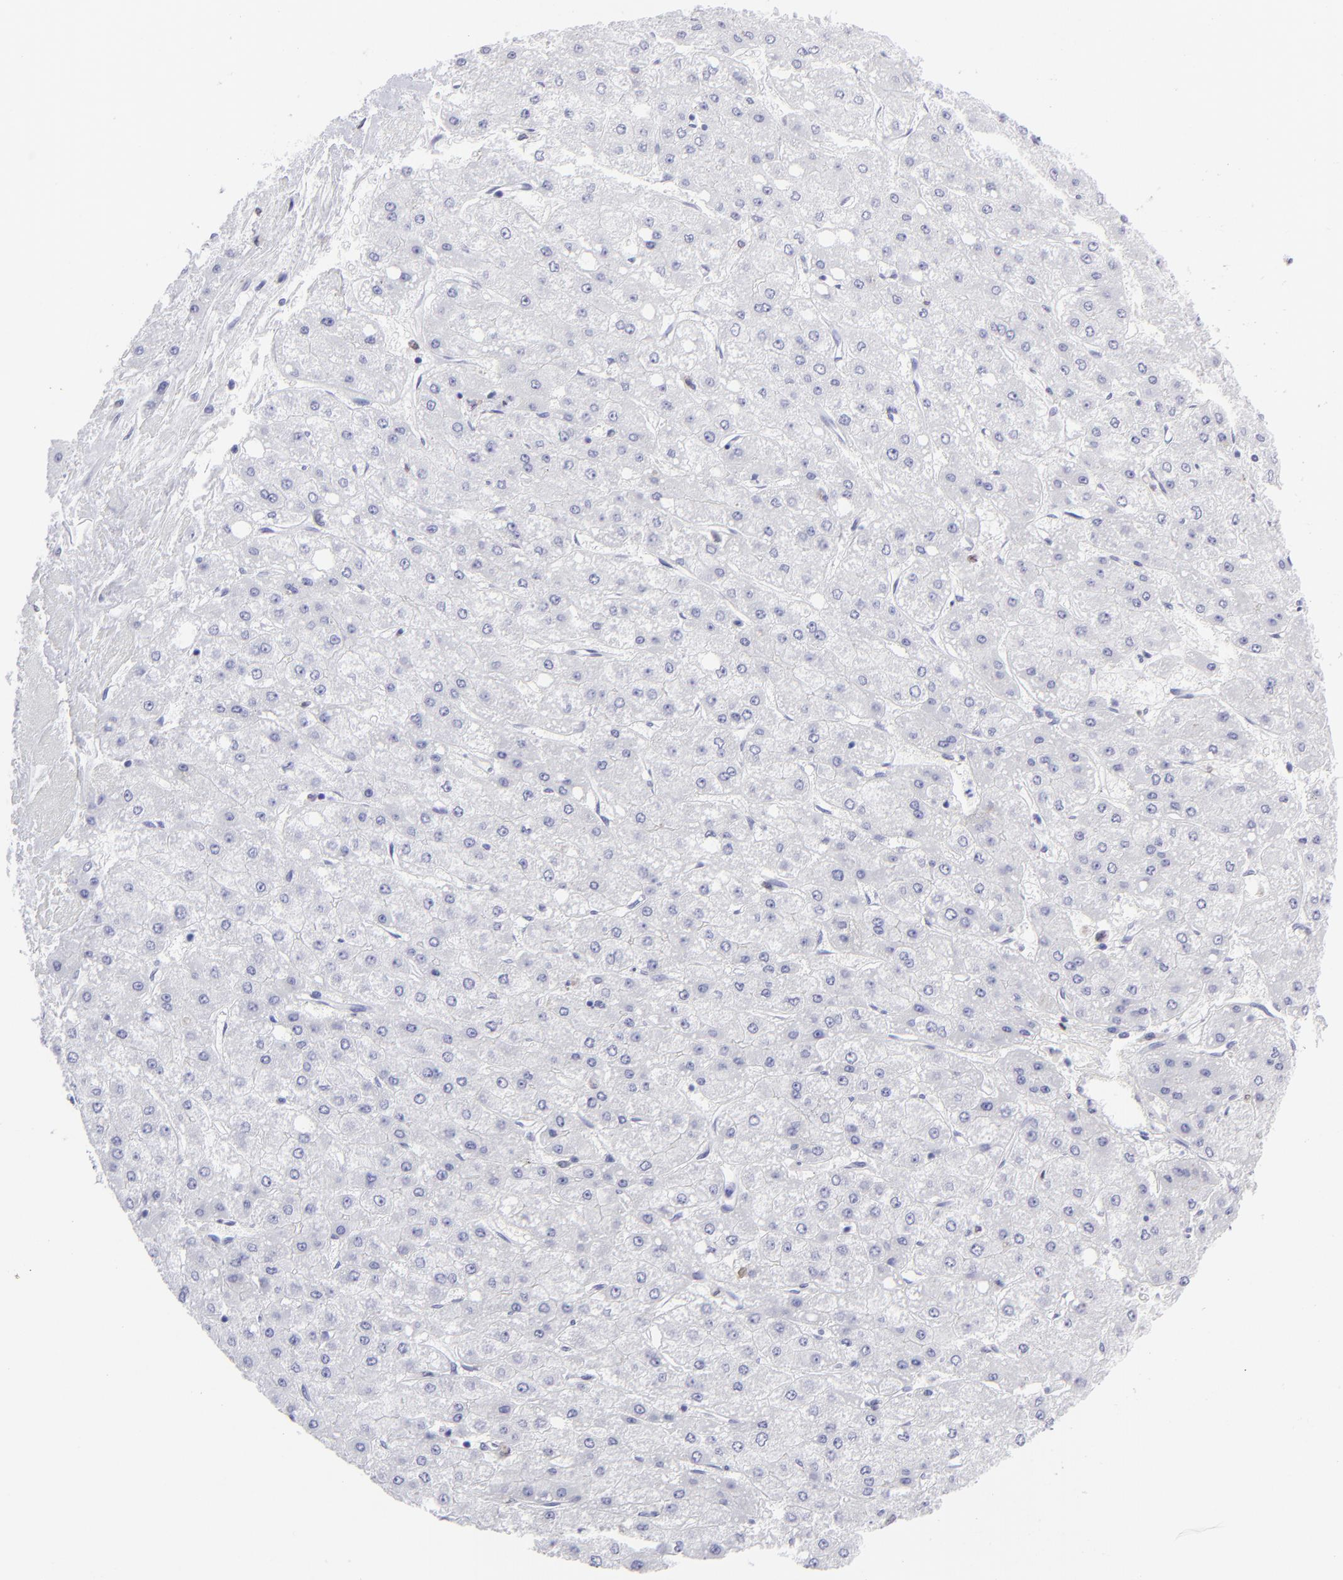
{"staining": {"intensity": "negative", "quantity": "none", "location": "none"}, "tissue": "liver cancer", "cell_type": "Tumor cells", "image_type": "cancer", "snomed": [{"axis": "morphology", "description": "Carcinoma, Hepatocellular, NOS"}, {"axis": "topography", "description": "Liver"}], "caption": "This is an immunohistochemistry image of liver hepatocellular carcinoma. There is no expression in tumor cells.", "gene": "MITF", "patient": {"sex": "female", "age": 52}}